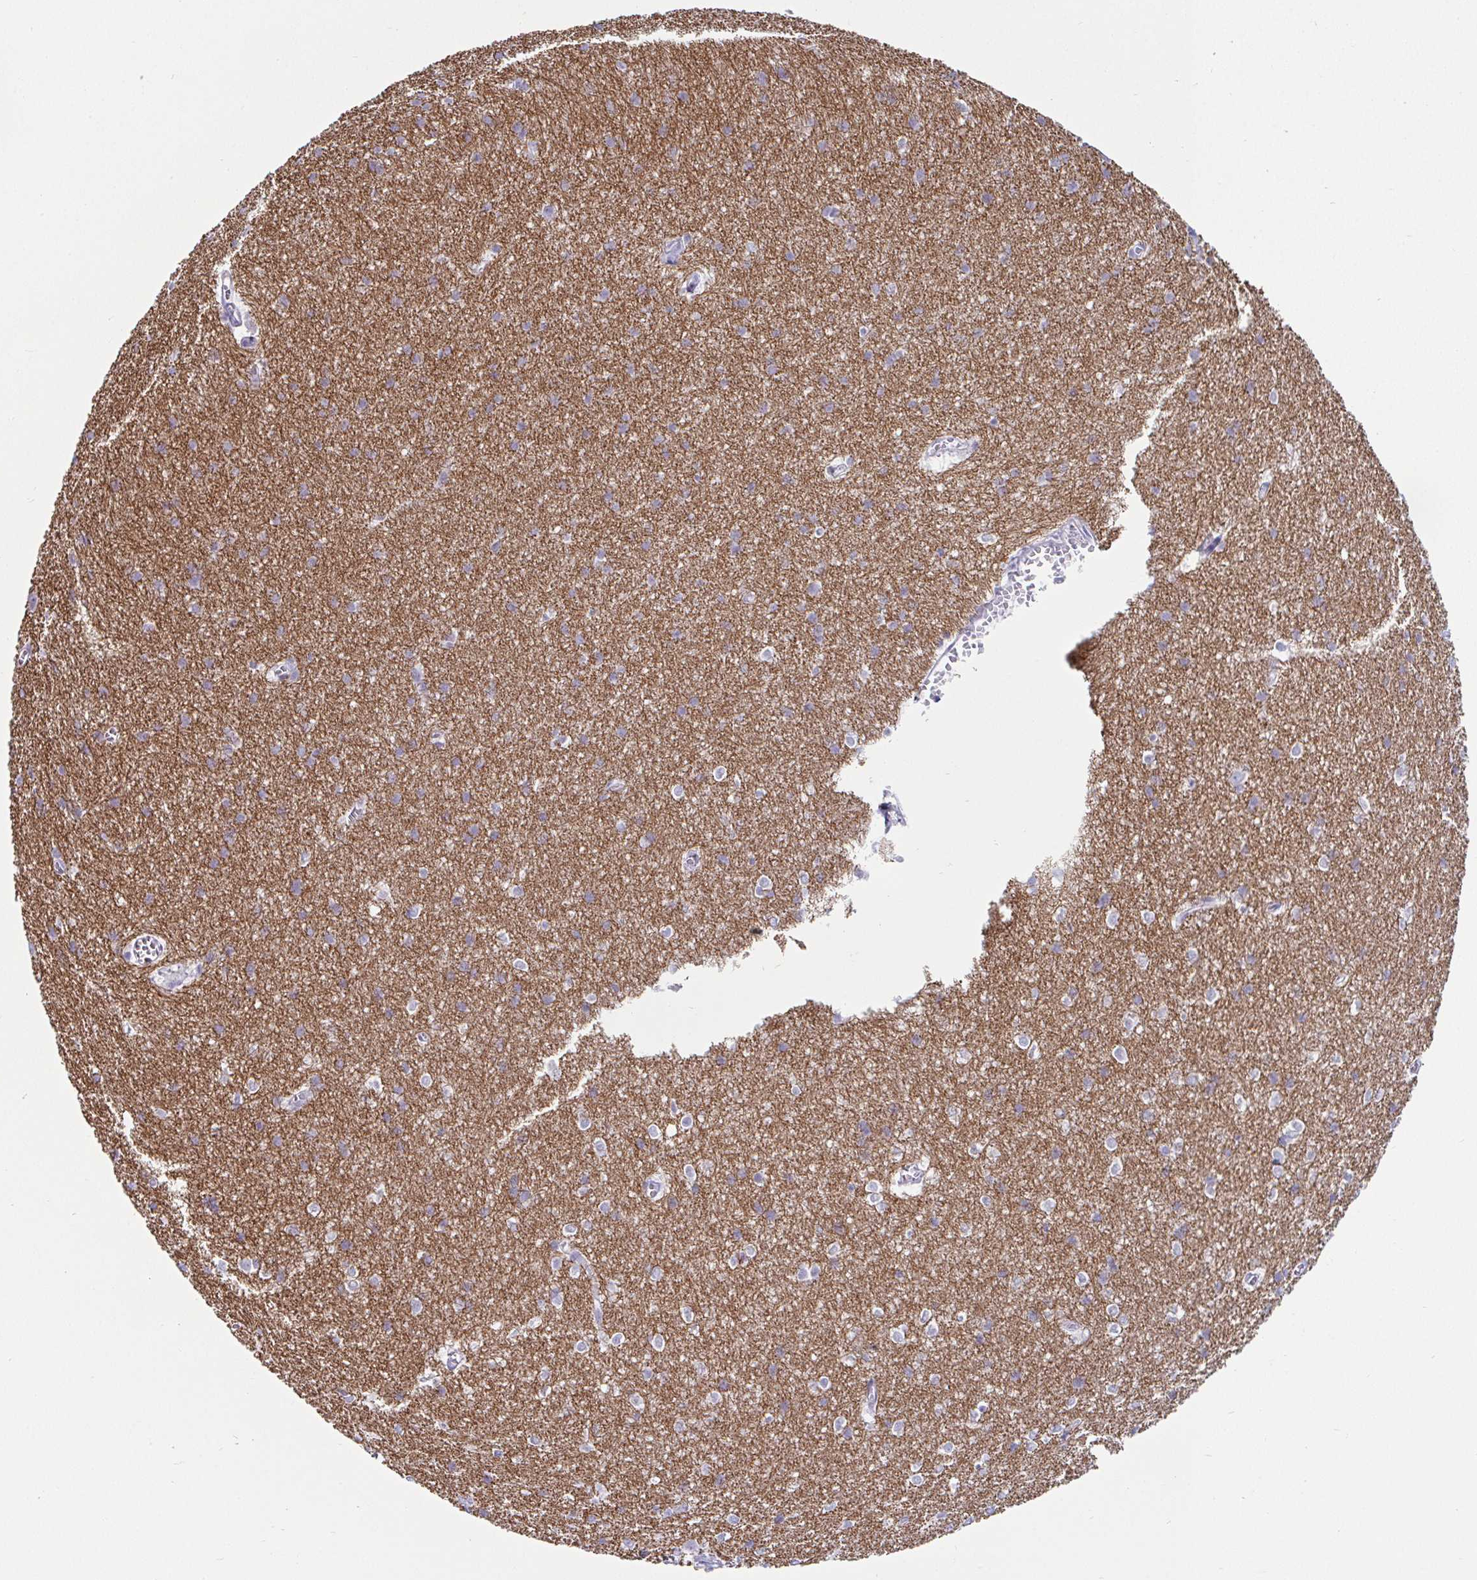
{"staining": {"intensity": "negative", "quantity": "none", "location": "none"}, "tissue": "cerebral cortex", "cell_type": "Endothelial cells", "image_type": "normal", "snomed": [{"axis": "morphology", "description": "Normal tissue, NOS"}, {"axis": "topography", "description": "Cerebral cortex"}], "caption": "DAB immunohistochemical staining of normal cerebral cortex exhibits no significant positivity in endothelial cells.", "gene": "CREG2", "patient": {"sex": "male", "age": 37}}